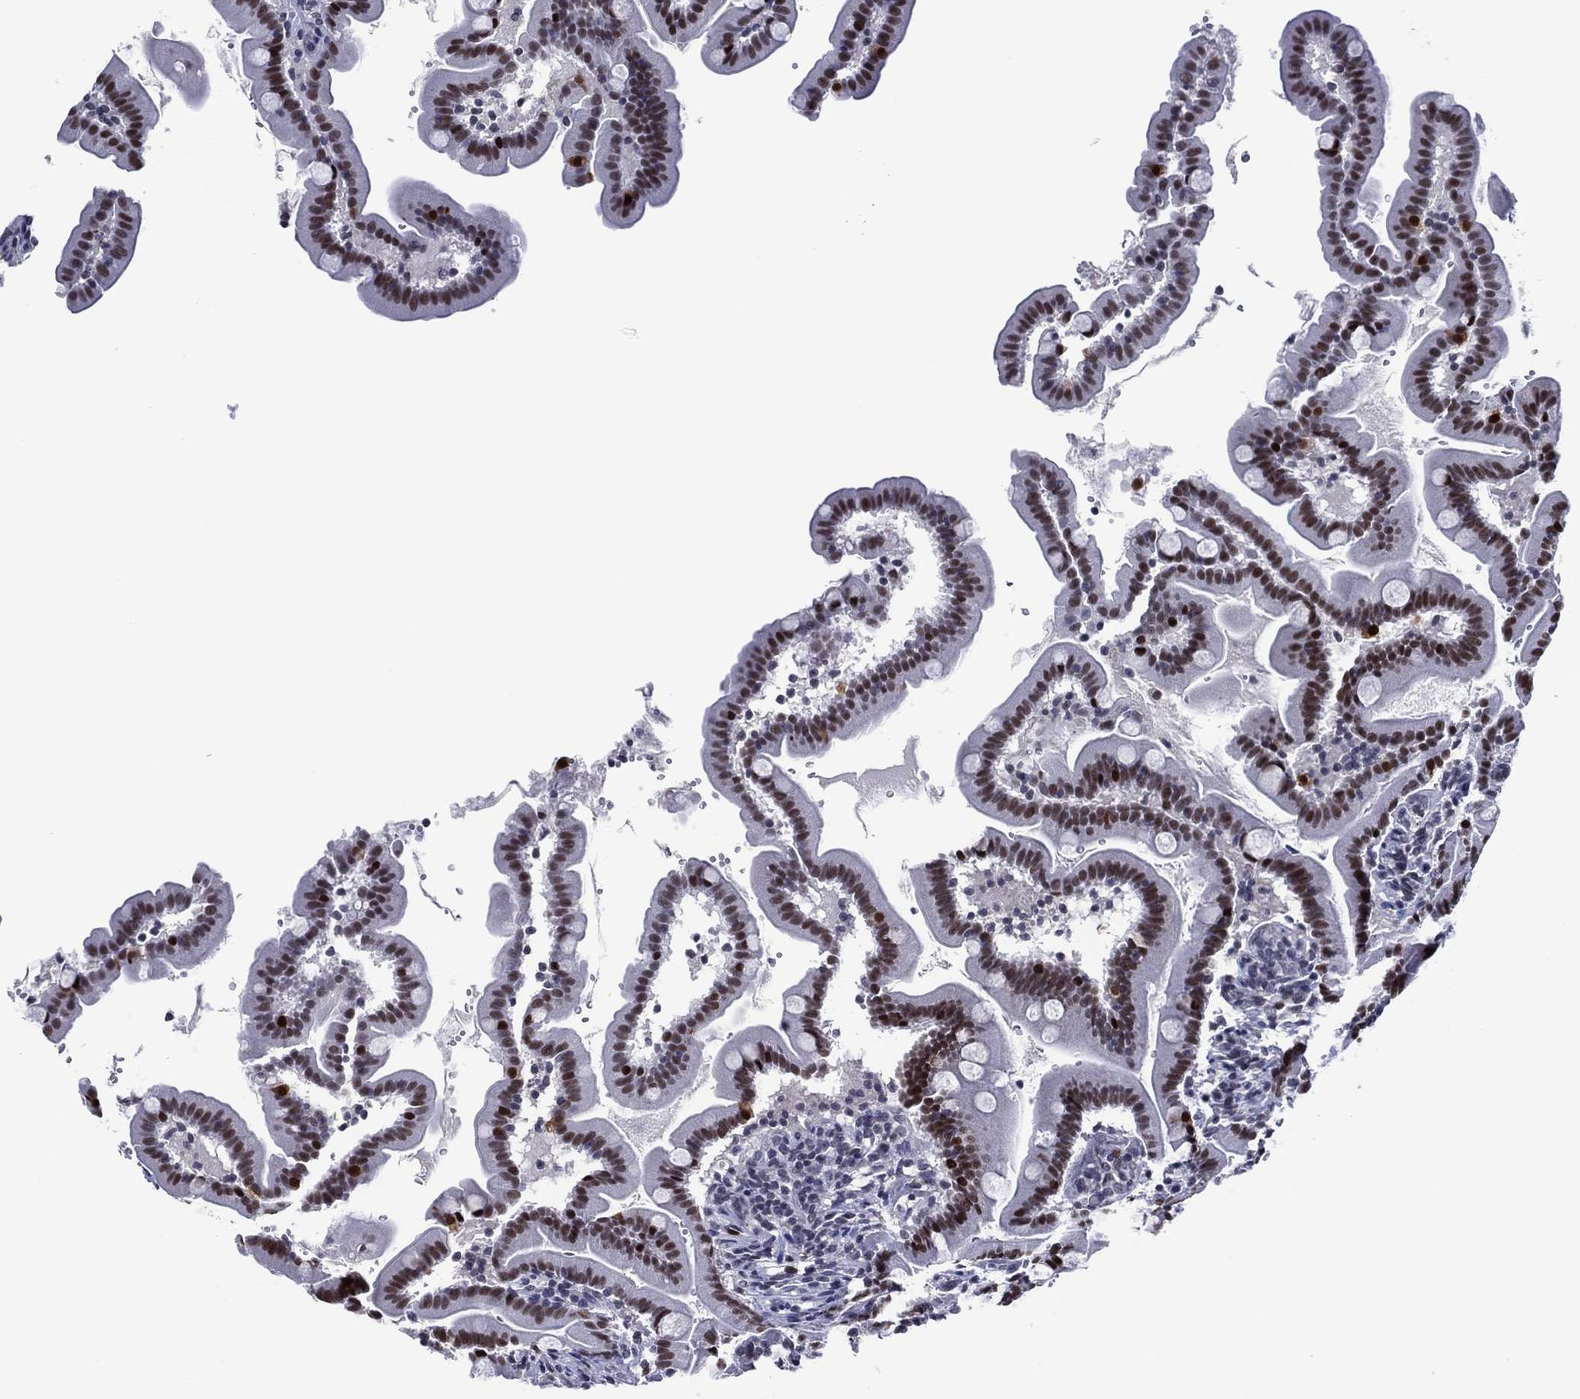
{"staining": {"intensity": "strong", "quantity": "25%-75%", "location": "nuclear"}, "tissue": "small intestine", "cell_type": "Glandular cells", "image_type": "normal", "snomed": [{"axis": "morphology", "description": "Normal tissue, NOS"}, {"axis": "topography", "description": "Small intestine"}], "caption": "Strong nuclear expression is appreciated in approximately 25%-75% of glandular cells in normal small intestine. (Stains: DAB (3,3'-diaminobenzidine) in brown, nuclei in blue, Microscopy: brightfield microscopy at high magnification).", "gene": "GATA6", "patient": {"sex": "female", "age": 44}}